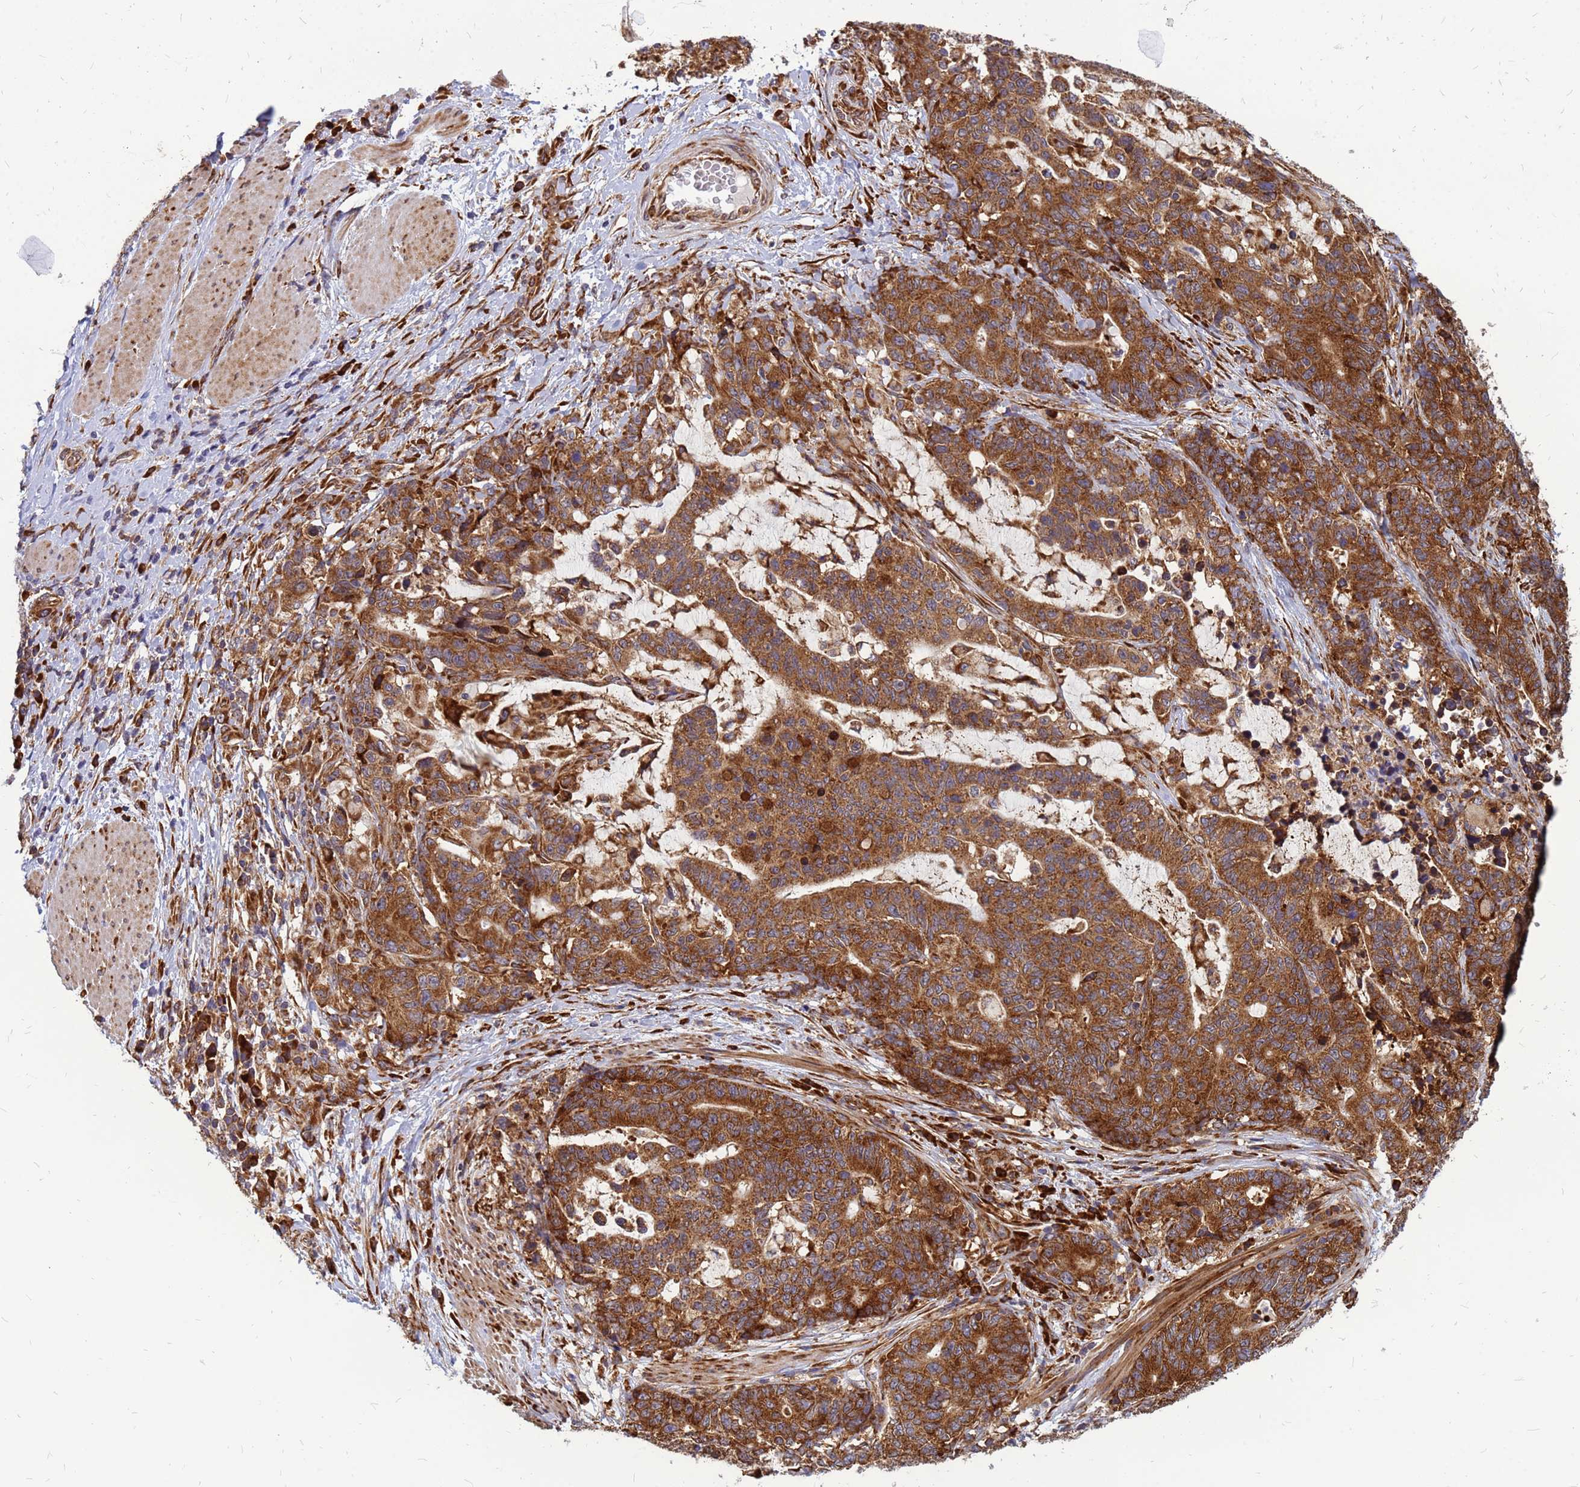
{"staining": {"intensity": "strong", "quantity": ">75%", "location": "cytoplasmic/membranous"}, "tissue": "stomach cancer", "cell_type": "Tumor cells", "image_type": "cancer", "snomed": [{"axis": "morphology", "description": "Normal tissue, NOS"}, {"axis": "morphology", "description": "Adenocarcinoma, NOS"}, {"axis": "topography", "description": "Stomach"}], "caption": "Human stomach cancer (adenocarcinoma) stained with a brown dye shows strong cytoplasmic/membranous positive staining in approximately >75% of tumor cells.", "gene": "RPL8", "patient": {"sex": "female", "age": 64}}